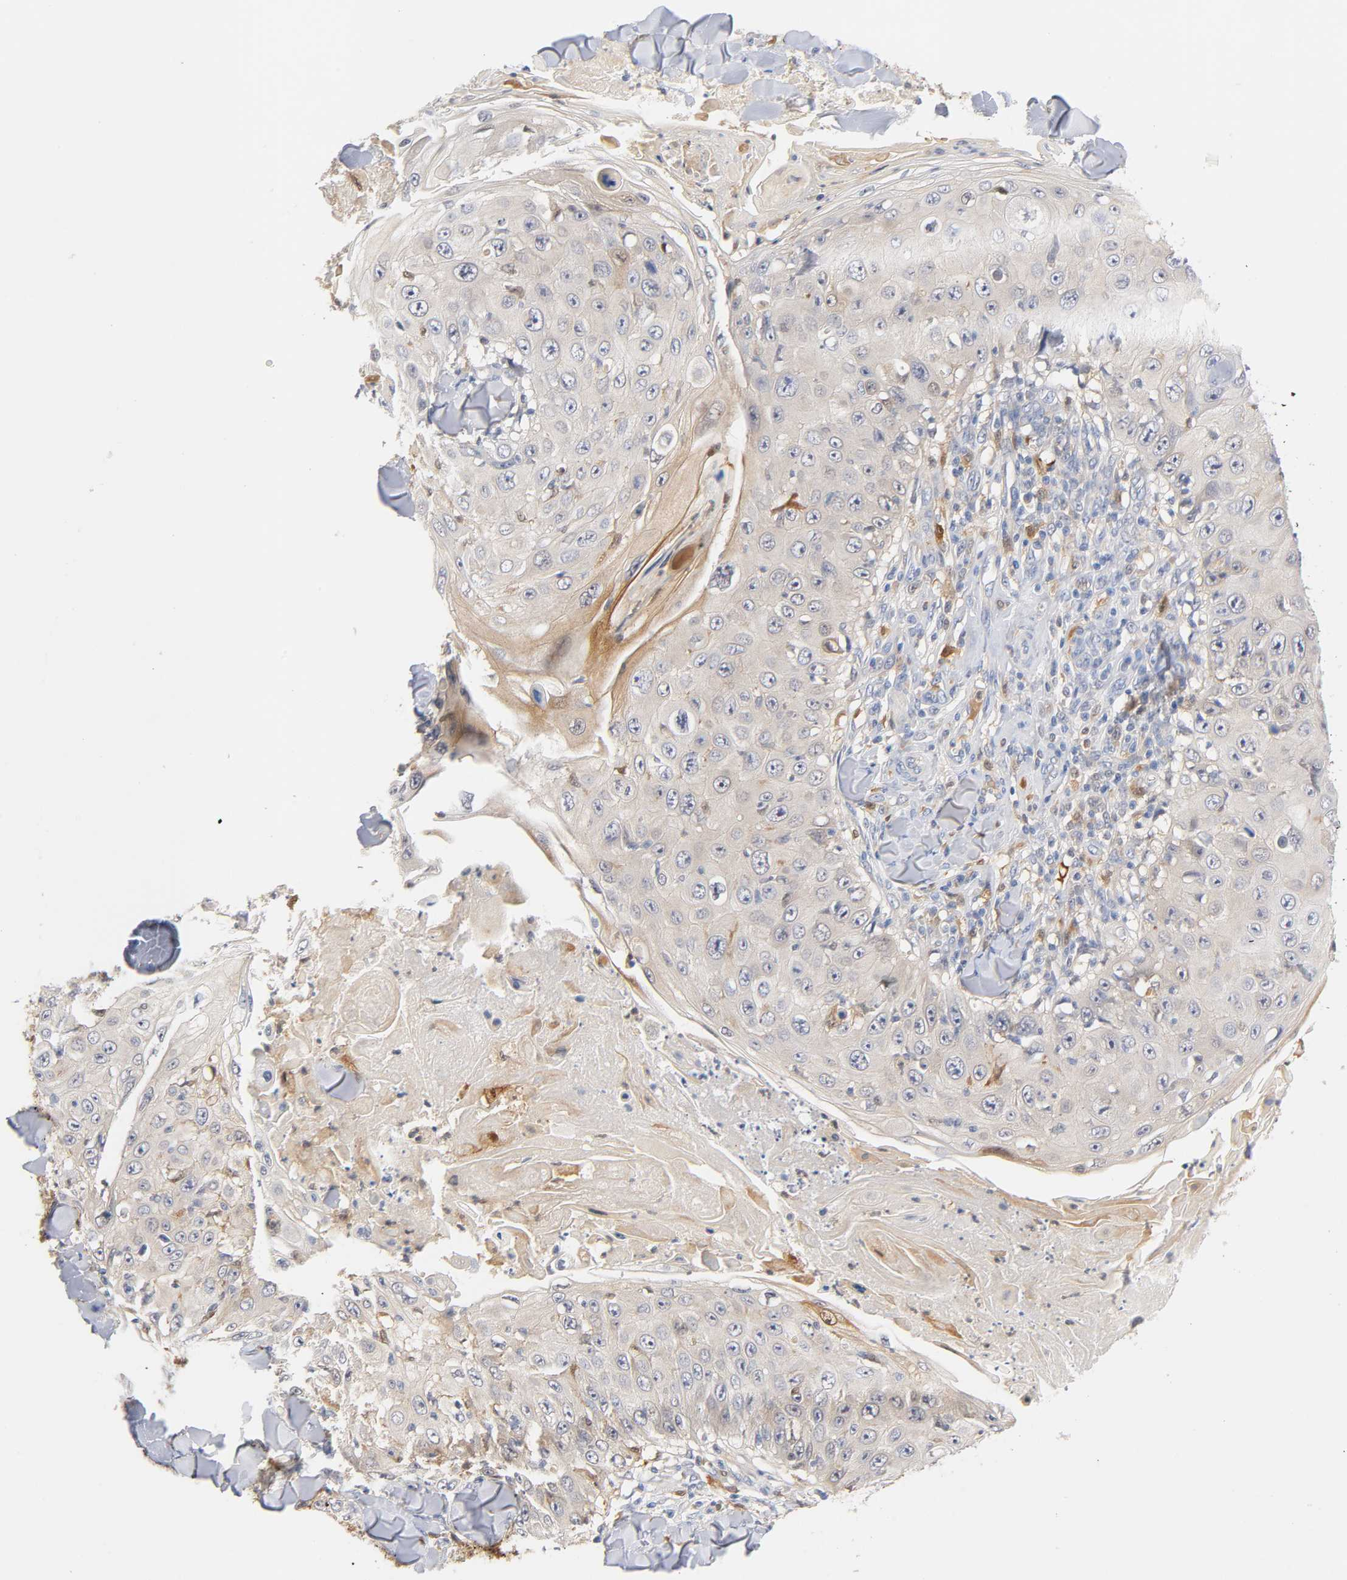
{"staining": {"intensity": "negative", "quantity": "none", "location": "none"}, "tissue": "skin cancer", "cell_type": "Tumor cells", "image_type": "cancer", "snomed": [{"axis": "morphology", "description": "Squamous cell carcinoma, NOS"}, {"axis": "topography", "description": "Skin"}], "caption": "DAB immunohistochemical staining of skin squamous cell carcinoma reveals no significant staining in tumor cells.", "gene": "IL18", "patient": {"sex": "male", "age": 86}}